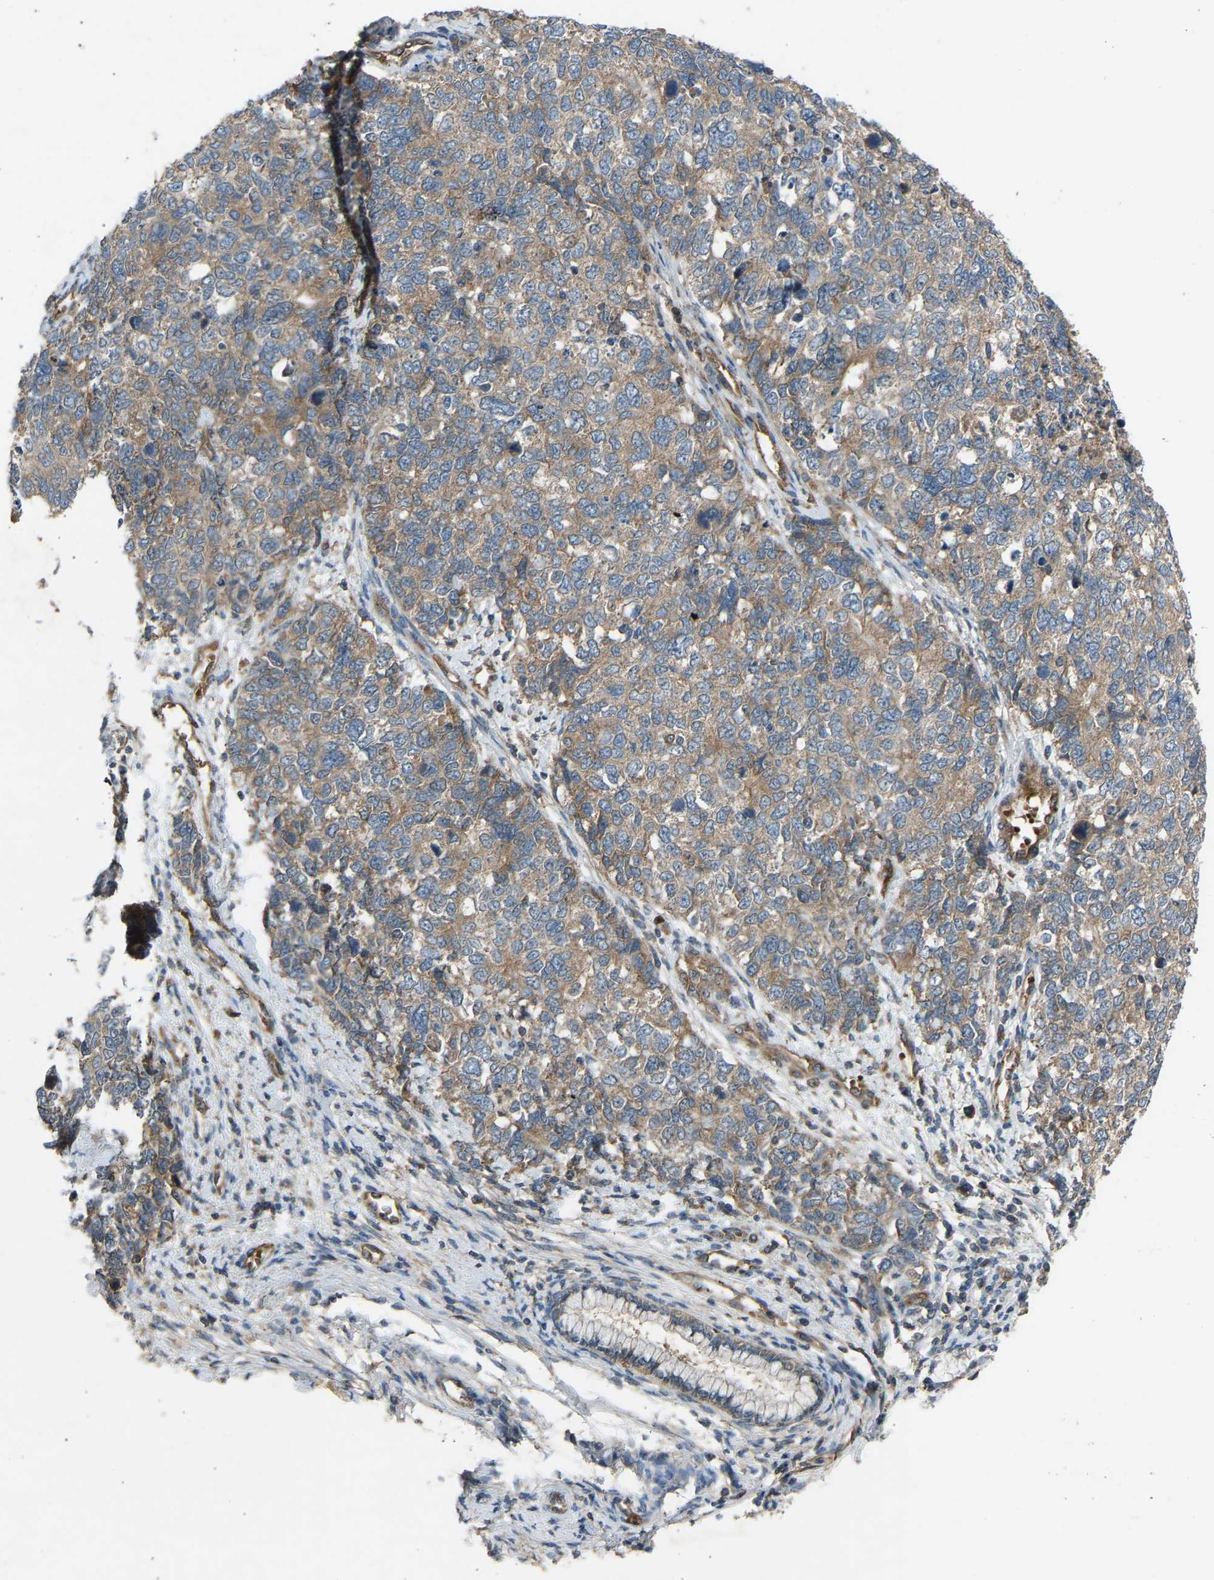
{"staining": {"intensity": "weak", "quantity": ">75%", "location": "cytoplasmic/membranous"}, "tissue": "cervical cancer", "cell_type": "Tumor cells", "image_type": "cancer", "snomed": [{"axis": "morphology", "description": "Squamous cell carcinoma, NOS"}, {"axis": "topography", "description": "Cervix"}], "caption": "Immunohistochemistry histopathology image of neoplastic tissue: human cervical squamous cell carcinoma stained using immunohistochemistry demonstrates low levels of weak protein expression localized specifically in the cytoplasmic/membranous of tumor cells, appearing as a cytoplasmic/membranous brown color.", "gene": "GAS2L1", "patient": {"sex": "female", "age": 63}}